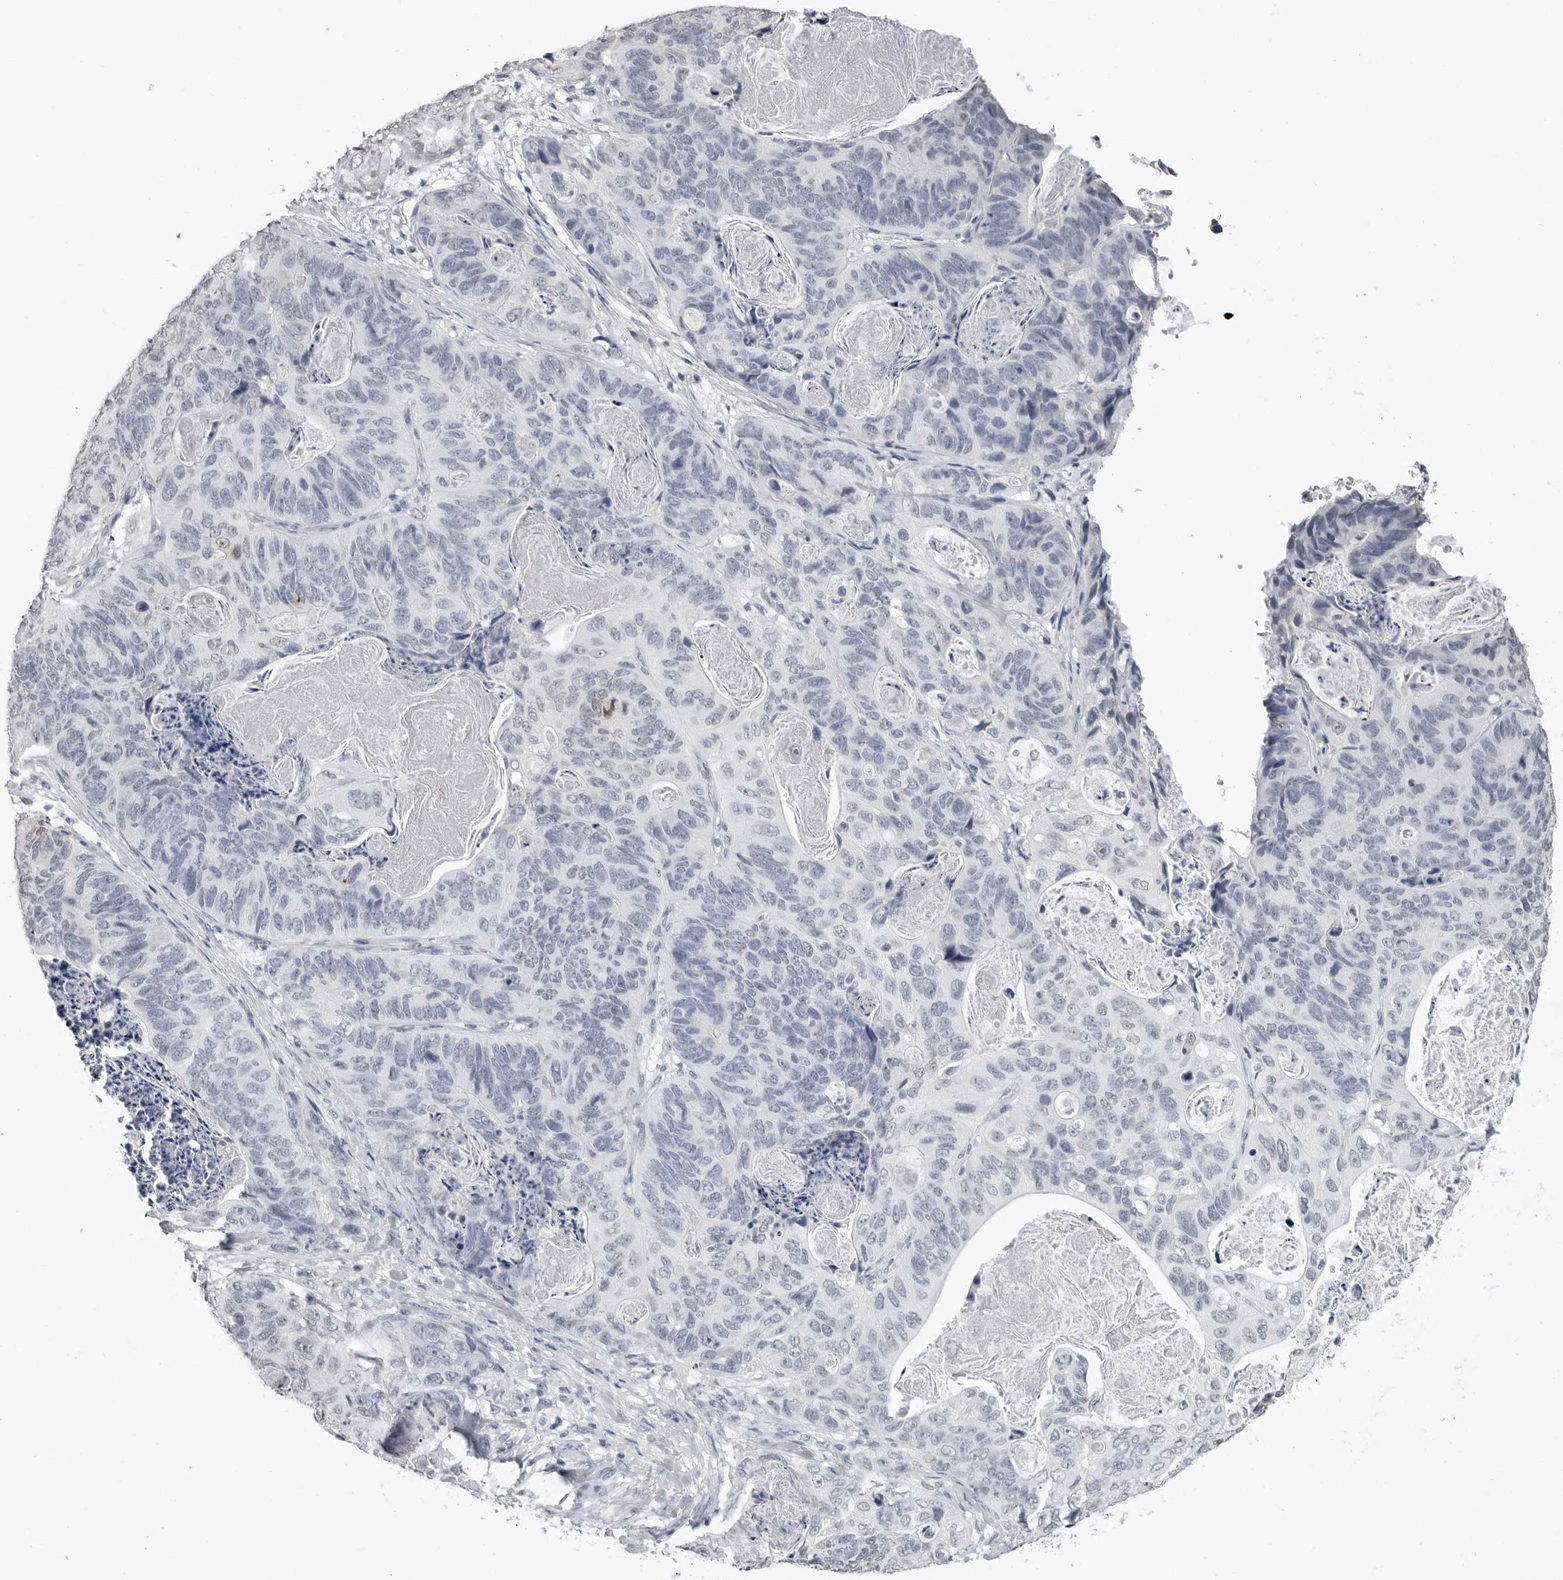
{"staining": {"intensity": "negative", "quantity": "none", "location": "none"}, "tissue": "stomach cancer", "cell_type": "Tumor cells", "image_type": "cancer", "snomed": [{"axis": "morphology", "description": "Normal tissue, NOS"}, {"axis": "morphology", "description": "Adenocarcinoma, NOS"}, {"axis": "topography", "description": "Stomach"}], "caption": "The image shows no staining of tumor cells in stomach cancer (adenocarcinoma). Nuclei are stained in blue.", "gene": "HEPACAM", "patient": {"sex": "female", "age": 89}}